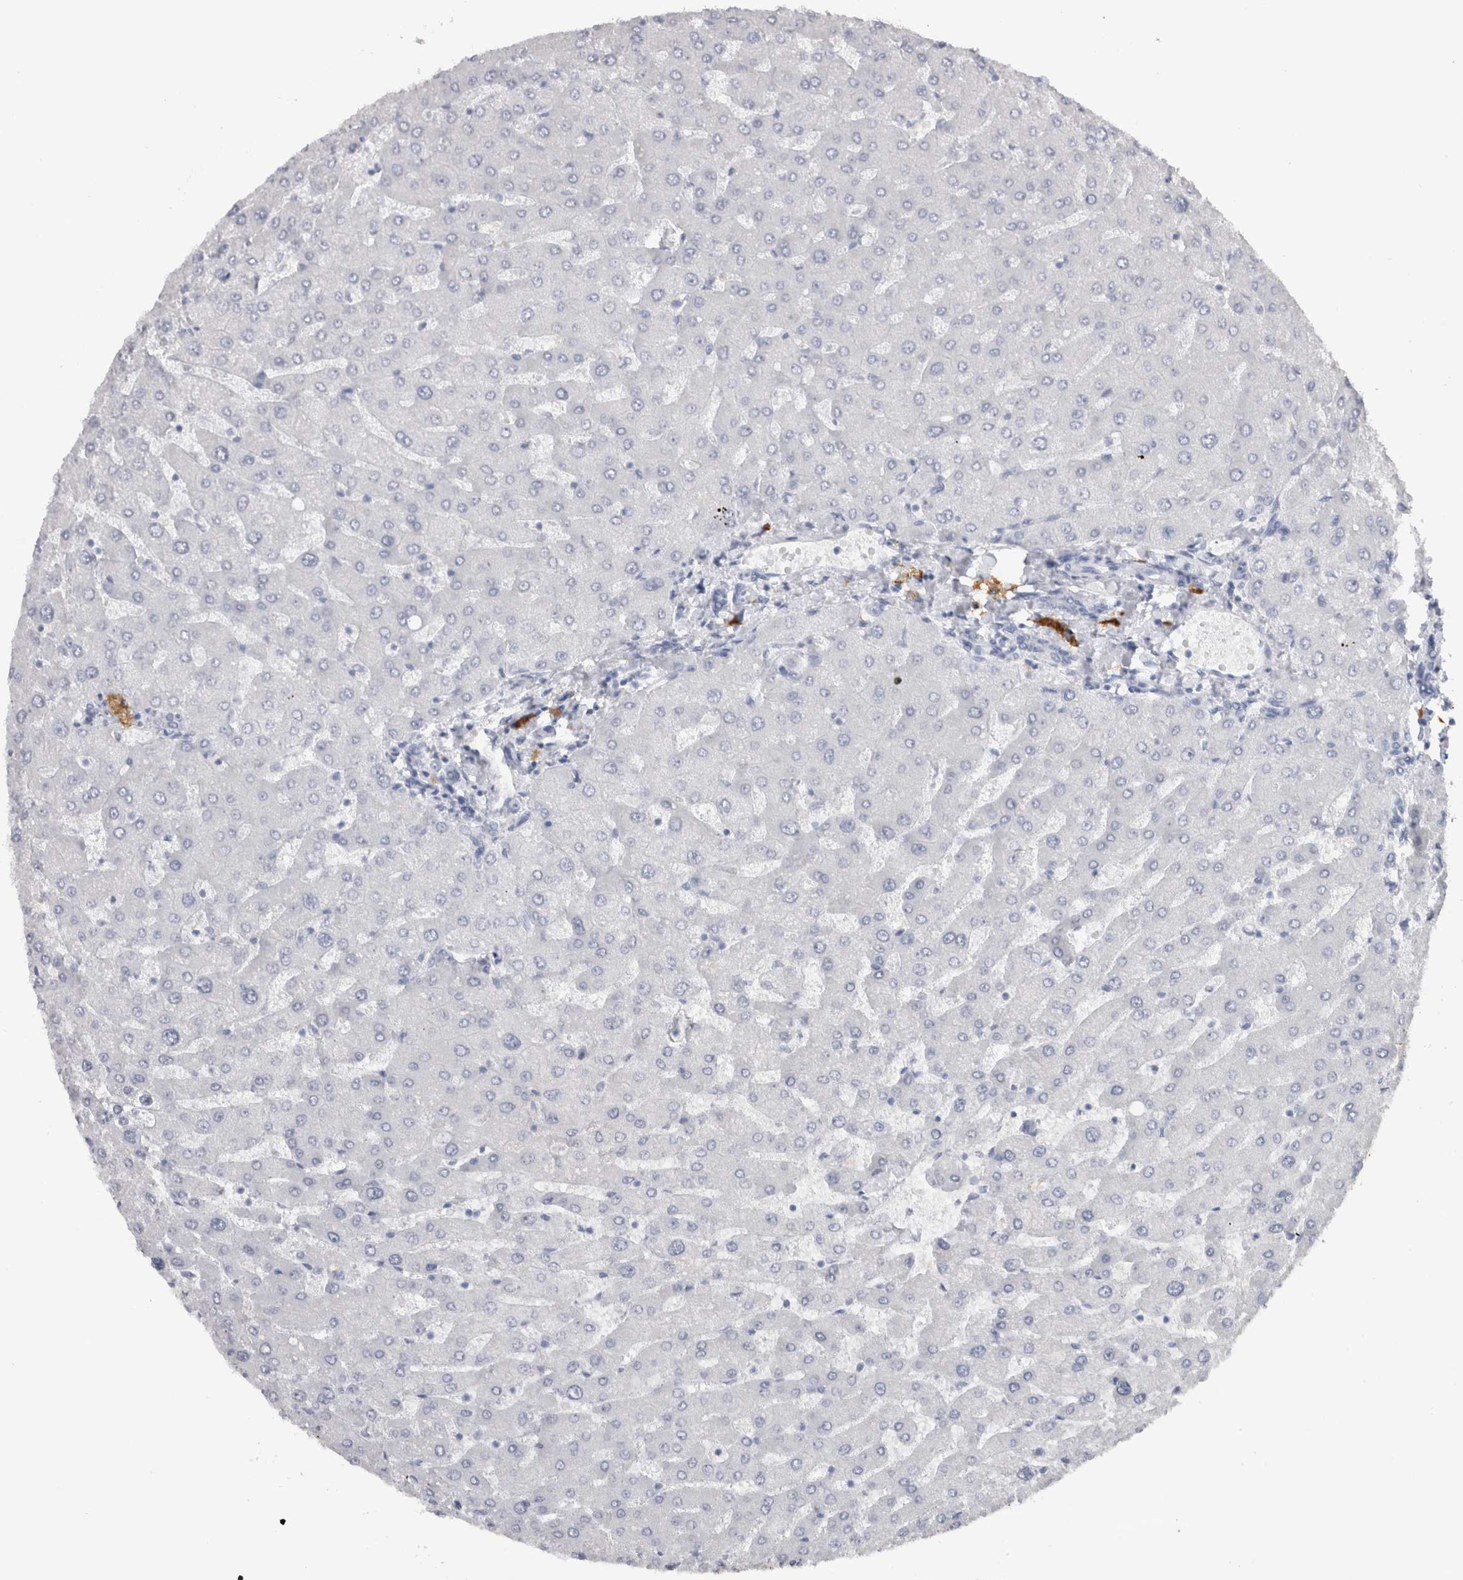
{"staining": {"intensity": "negative", "quantity": "none", "location": "none"}, "tissue": "liver", "cell_type": "Cholangiocytes", "image_type": "normal", "snomed": [{"axis": "morphology", "description": "Normal tissue, NOS"}, {"axis": "topography", "description": "Liver"}], "caption": "Immunohistochemical staining of benign liver demonstrates no significant expression in cholangiocytes. Brightfield microscopy of immunohistochemistry stained with DAB (brown) and hematoxylin (blue), captured at high magnification.", "gene": "CDH17", "patient": {"sex": "male", "age": 55}}